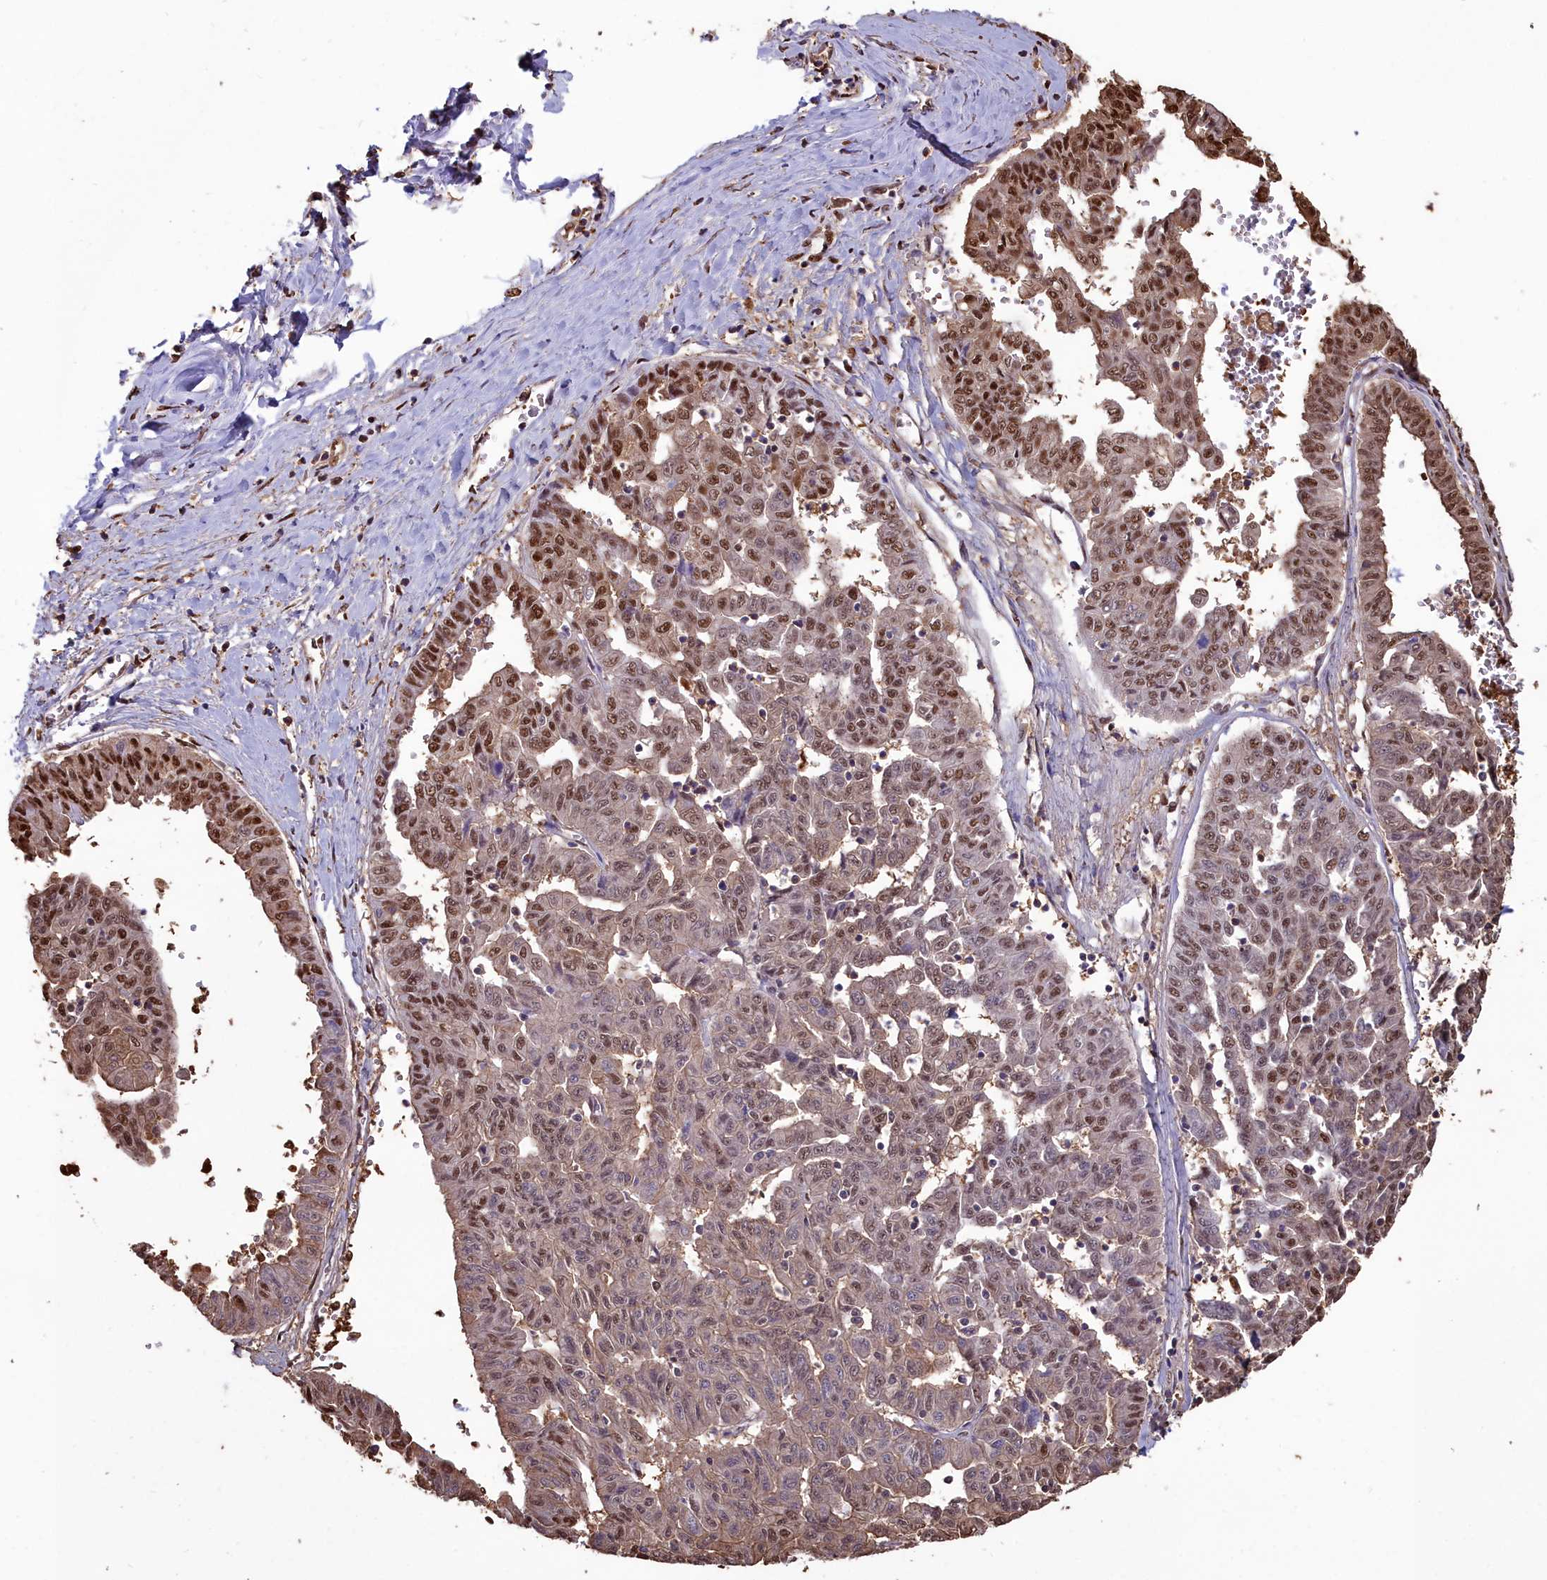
{"staining": {"intensity": "strong", "quantity": ">75%", "location": "nuclear"}, "tissue": "liver cancer", "cell_type": "Tumor cells", "image_type": "cancer", "snomed": [{"axis": "morphology", "description": "Cholangiocarcinoma"}, {"axis": "topography", "description": "Liver"}], "caption": "Immunohistochemistry histopathology image of neoplastic tissue: liver cancer stained using immunohistochemistry demonstrates high levels of strong protein expression localized specifically in the nuclear of tumor cells, appearing as a nuclear brown color.", "gene": "GAPDH", "patient": {"sex": "female", "age": 77}}